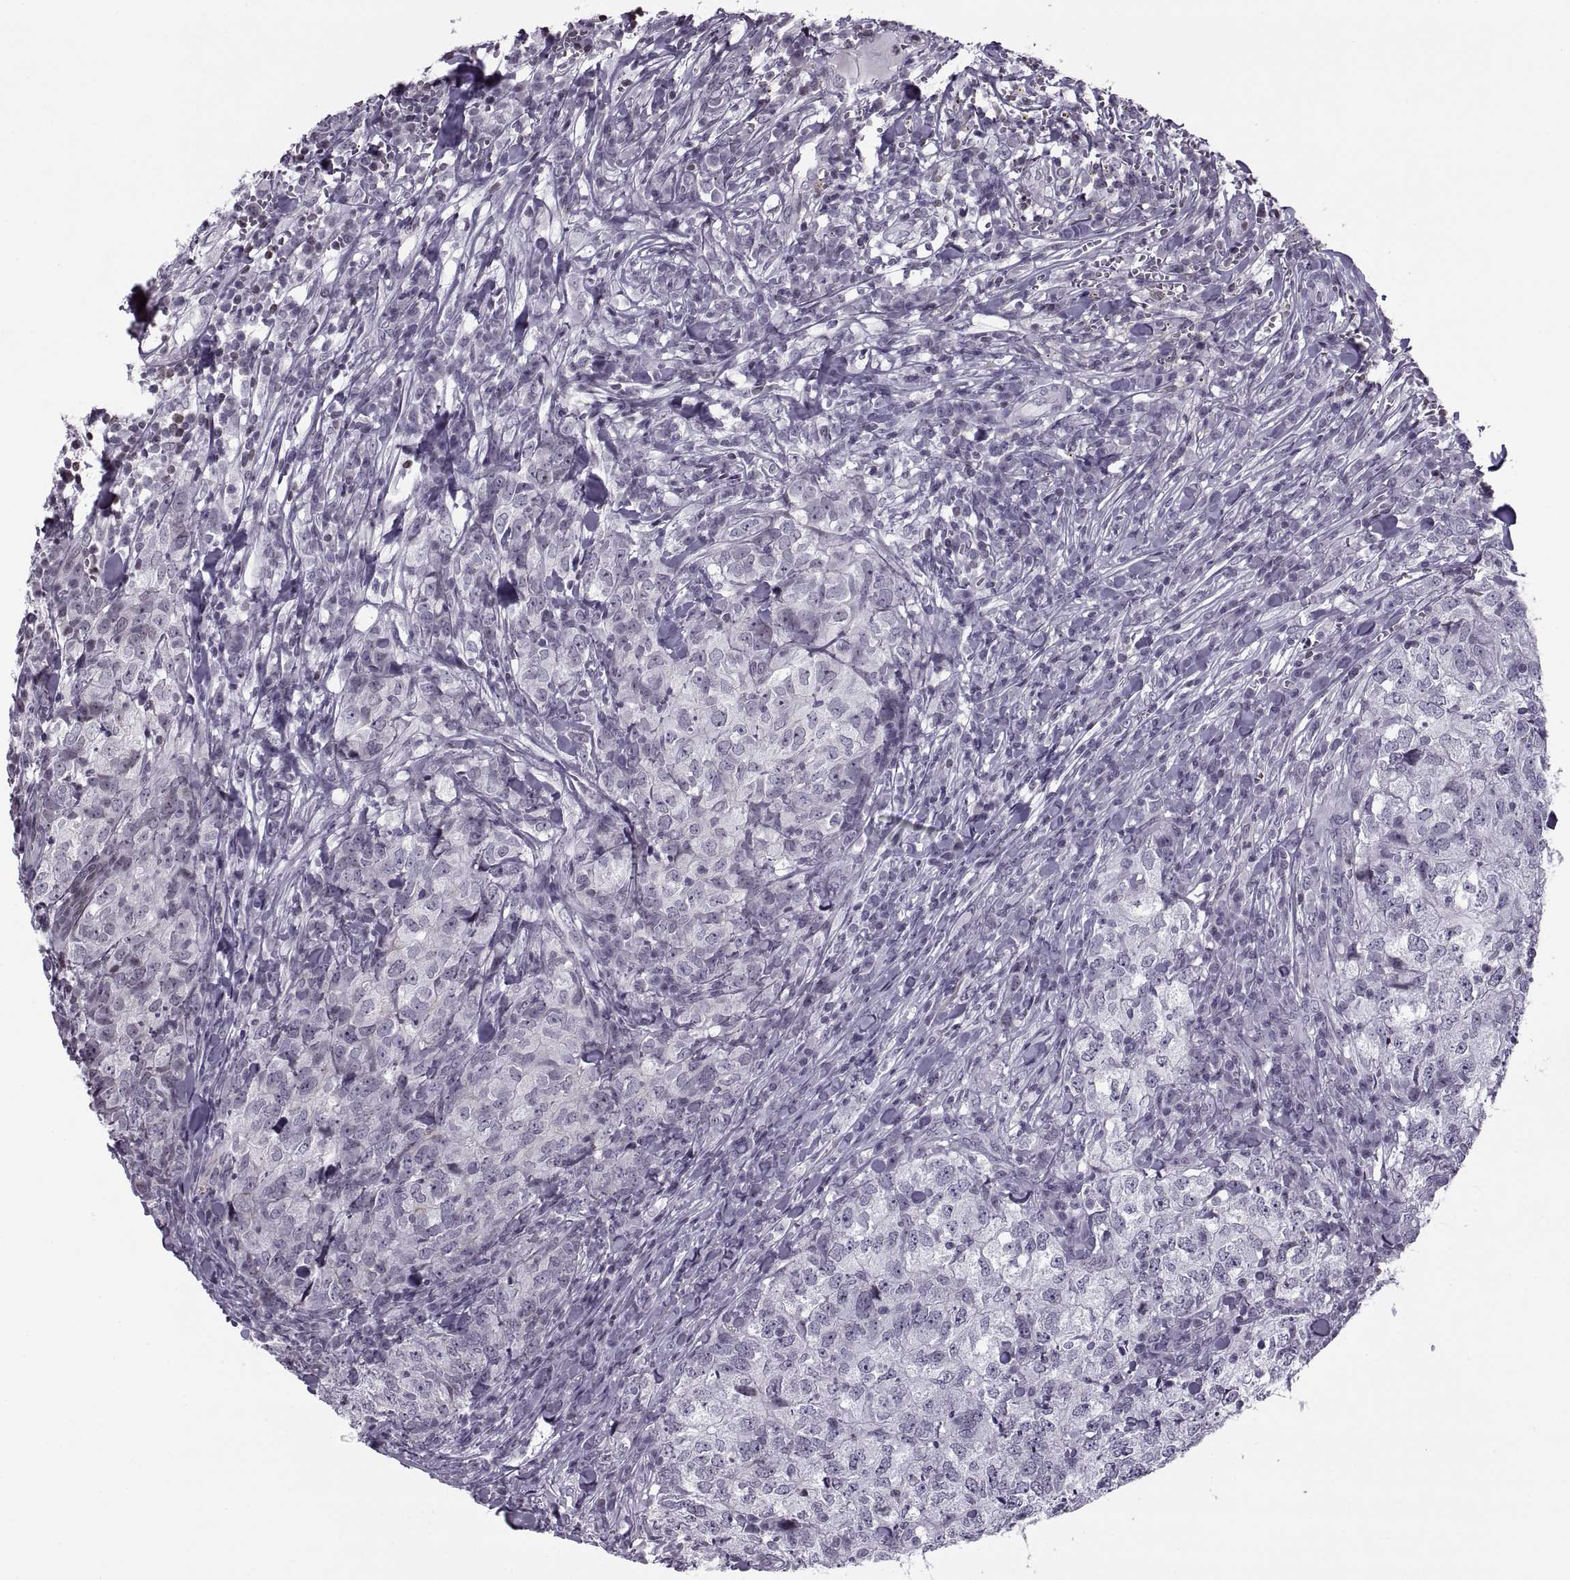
{"staining": {"intensity": "negative", "quantity": "none", "location": "none"}, "tissue": "breast cancer", "cell_type": "Tumor cells", "image_type": "cancer", "snomed": [{"axis": "morphology", "description": "Duct carcinoma"}, {"axis": "topography", "description": "Breast"}], "caption": "Immunohistochemistry (IHC) photomicrograph of breast cancer stained for a protein (brown), which reveals no expression in tumor cells.", "gene": "H1-8", "patient": {"sex": "female", "age": 30}}